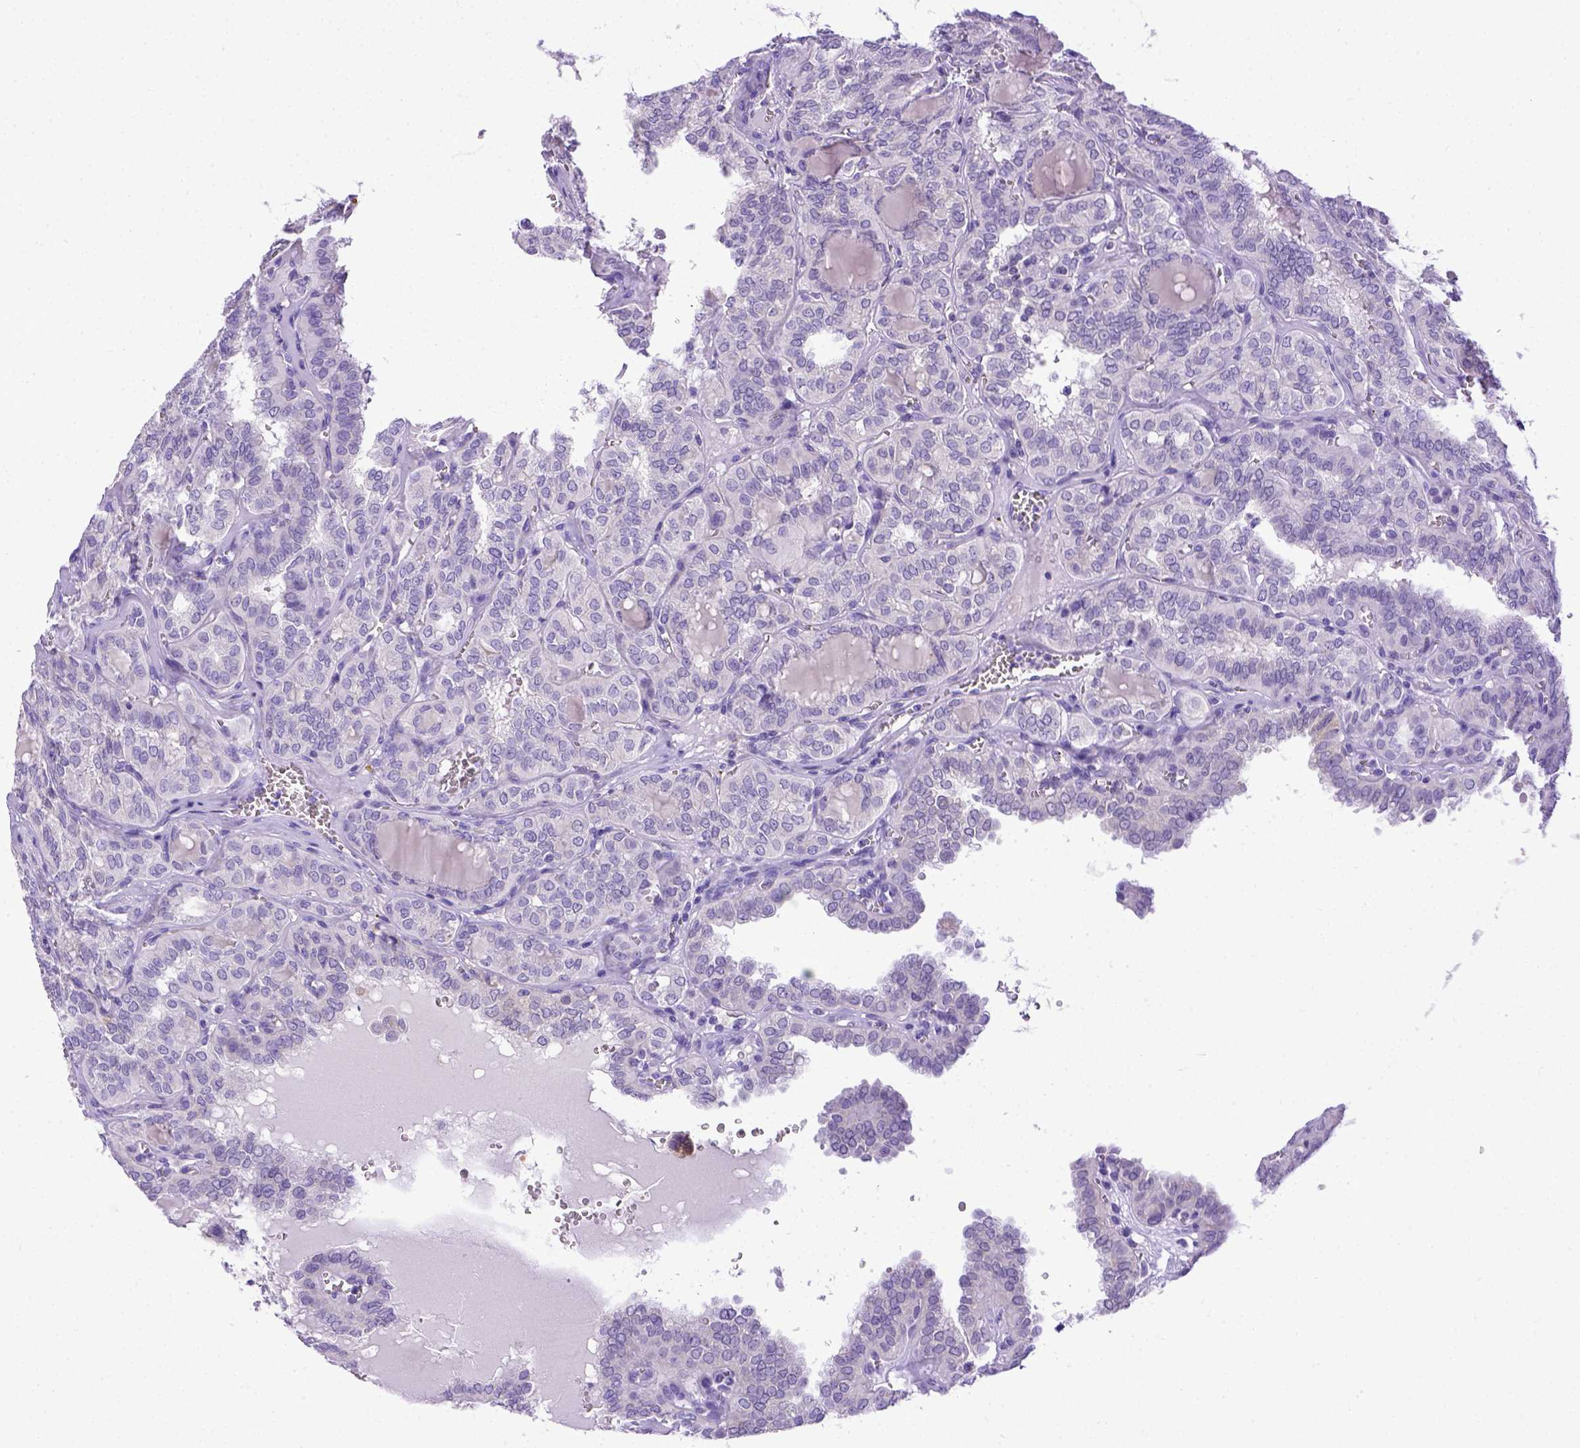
{"staining": {"intensity": "negative", "quantity": "none", "location": "none"}, "tissue": "thyroid cancer", "cell_type": "Tumor cells", "image_type": "cancer", "snomed": [{"axis": "morphology", "description": "Papillary adenocarcinoma, NOS"}, {"axis": "topography", "description": "Thyroid gland"}], "caption": "Thyroid papillary adenocarcinoma stained for a protein using immunohistochemistry demonstrates no expression tumor cells.", "gene": "SPEF1", "patient": {"sex": "female", "age": 41}}